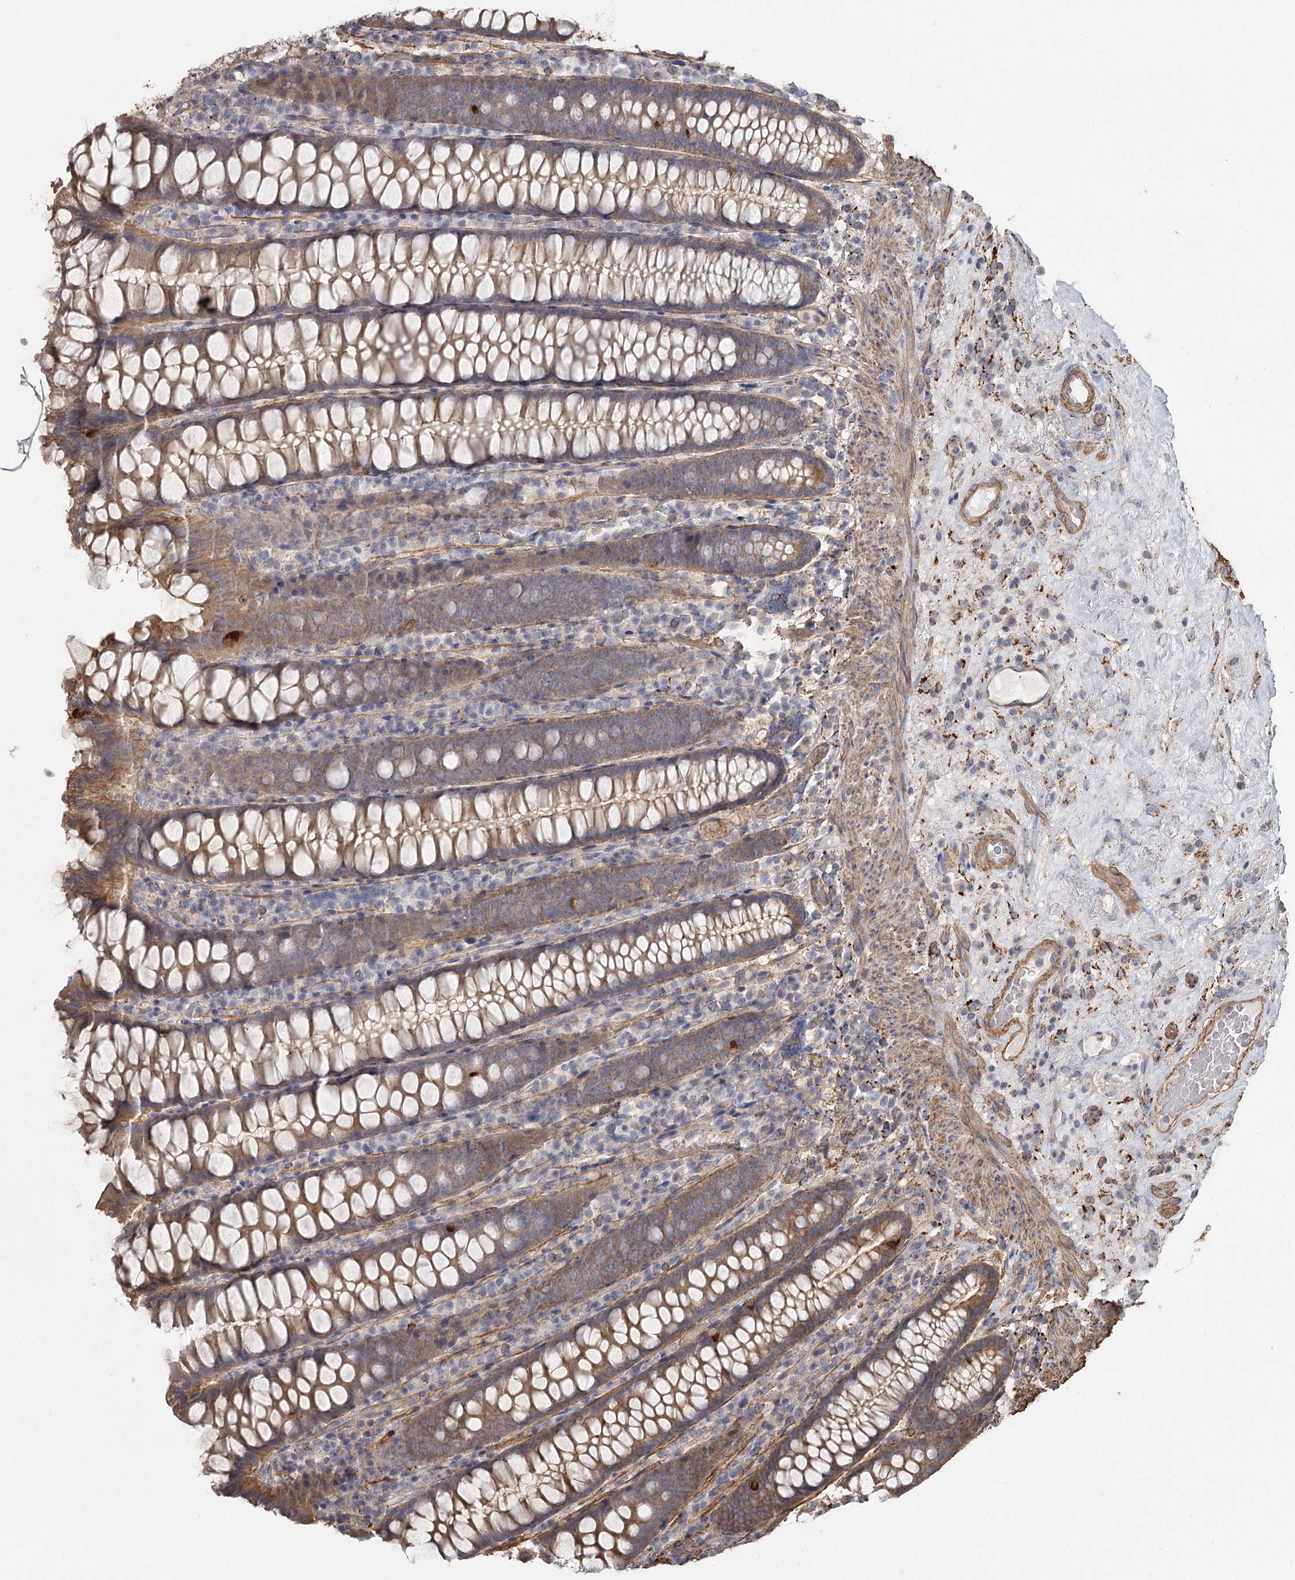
{"staining": {"intensity": "moderate", "quantity": ">75%", "location": "cytoplasmic/membranous"}, "tissue": "colon", "cell_type": "Endothelial cells", "image_type": "normal", "snomed": [{"axis": "morphology", "description": "Normal tissue, NOS"}, {"axis": "topography", "description": "Colon"}], "caption": "The micrograph exhibits staining of normal colon, revealing moderate cytoplasmic/membranous protein expression (brown color) within endothelial cells. Nuclei are stained in blue.", "gene": "DHRS9", "patient": {"sex": "female", "age": 79}}